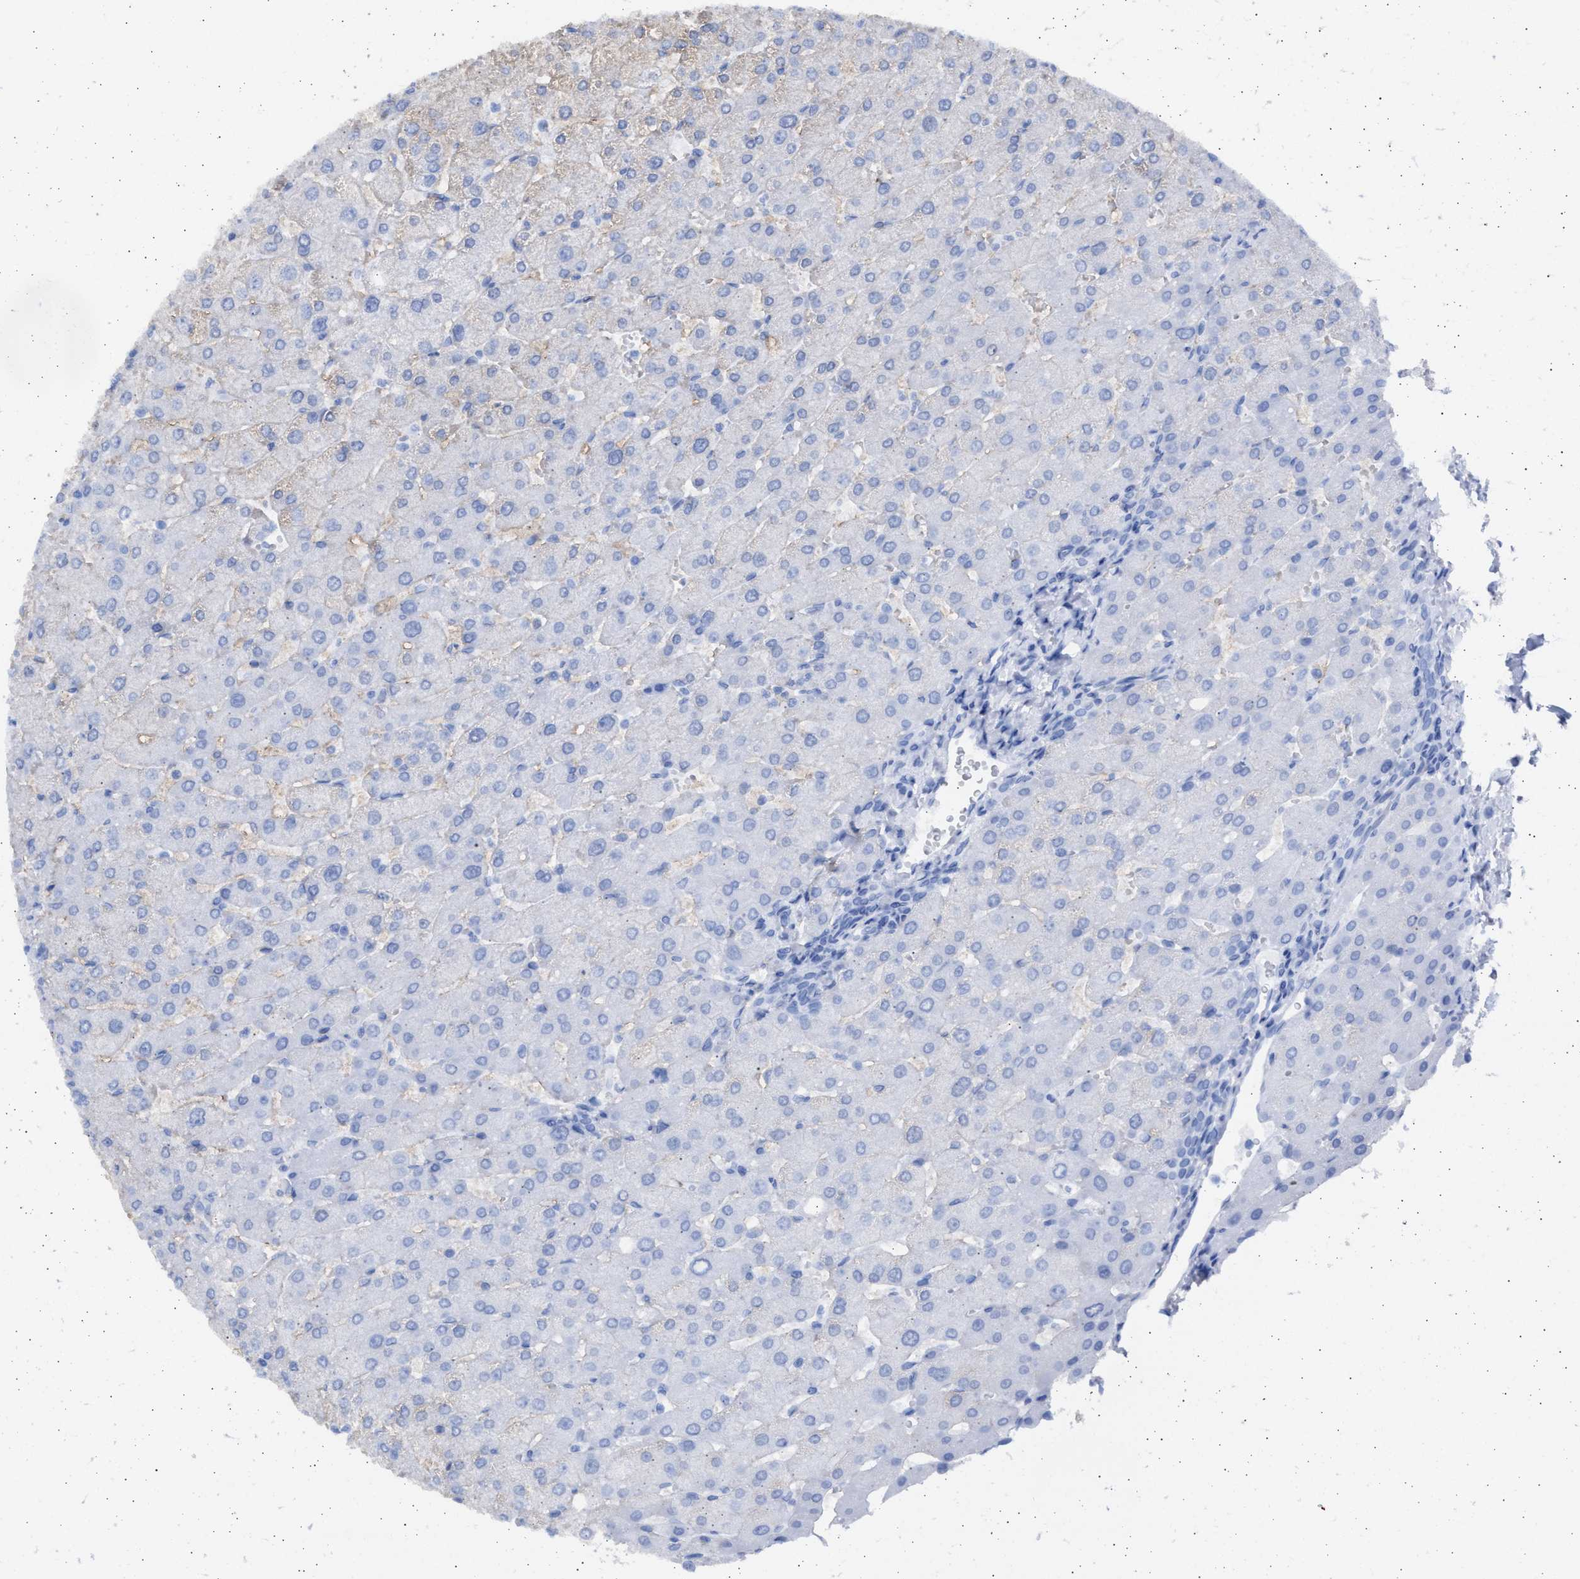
{"staining": {"intensity": "negative", "quantity": "none", "location": "none"}, "tissue": "liver", "cell_type": "Cholangiocytes", "image_type": "normal", "snomed": [{"axis": "morphology", "description": "Normal tissue, NOS"}, {"axis": "topography", "description": "Liver"}], "caption": "This is an immunohistochemistry photomicrograph of normal liver. There is no positivity in cholangiocytes.", "gene": "ALDOC", "patient": {"sex": "male", "age": 55}}